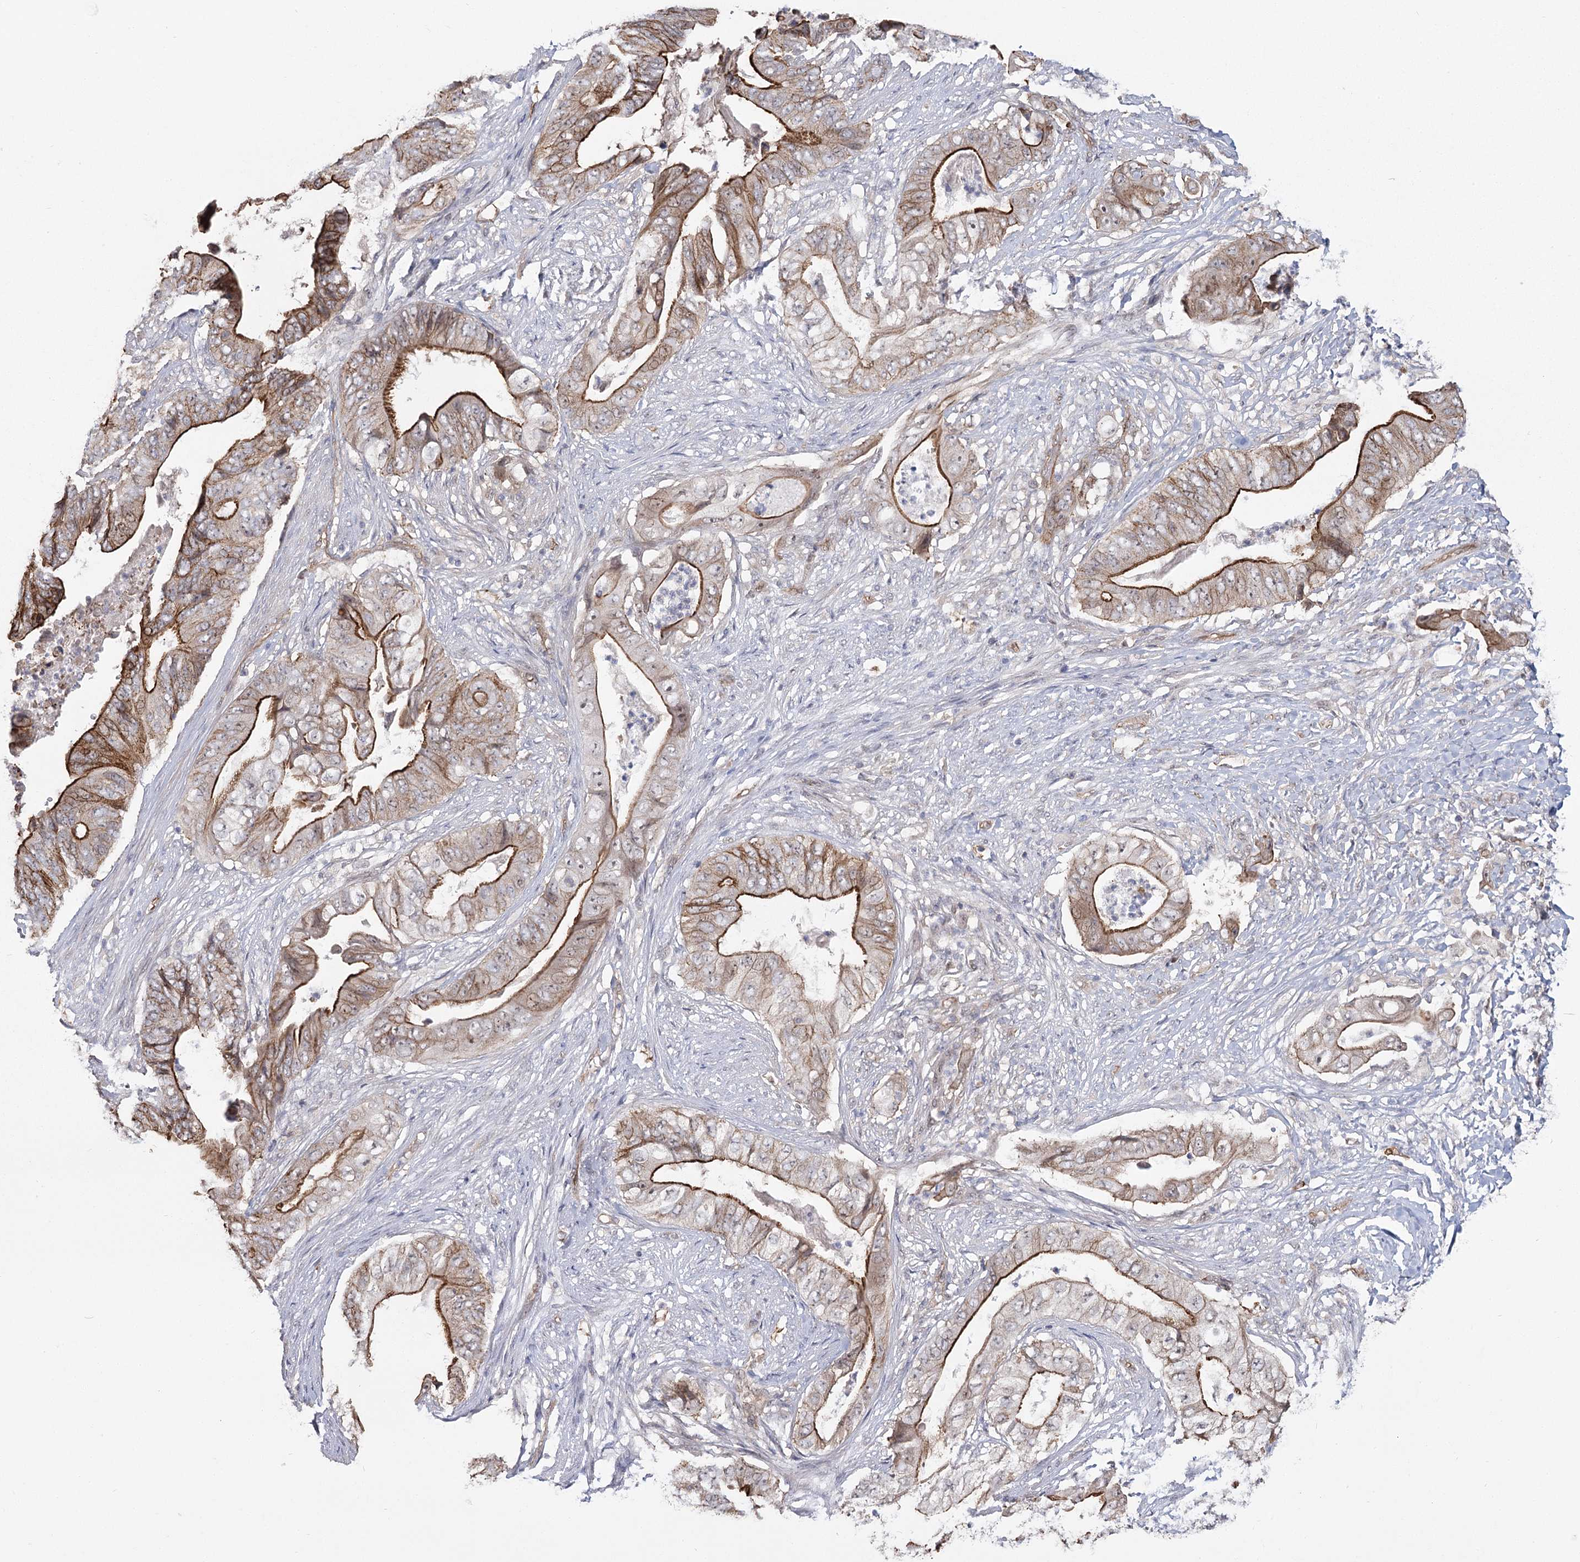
{"staining": {"intensity": "moderate", "quantity": ">75%", "location": "cytoplasmic/membranous"}, "tissue": "stomach cancer", "cell_type": "Tumor cells", "image_type": "cancer", "snomed": [{"axis": "morphology", "description": "Adenocarcinoma, NOS"}, {"axis": "topography", "description": "Stomach"}], "caption": "Adenocarcinoma (stomach) was stained to show a protein in brown. There is medium levels of moderate cytoplasmic/membranous staining in approximately >75% of tumor cells. The staining was performed using DAB (3,3'-diaminobenzidine), with brown indicating positive protein expression. Nuclei are stained blue with hematoxylin.", "gene": "RPP14", "patient": {"sex": "female", "age": 73}}